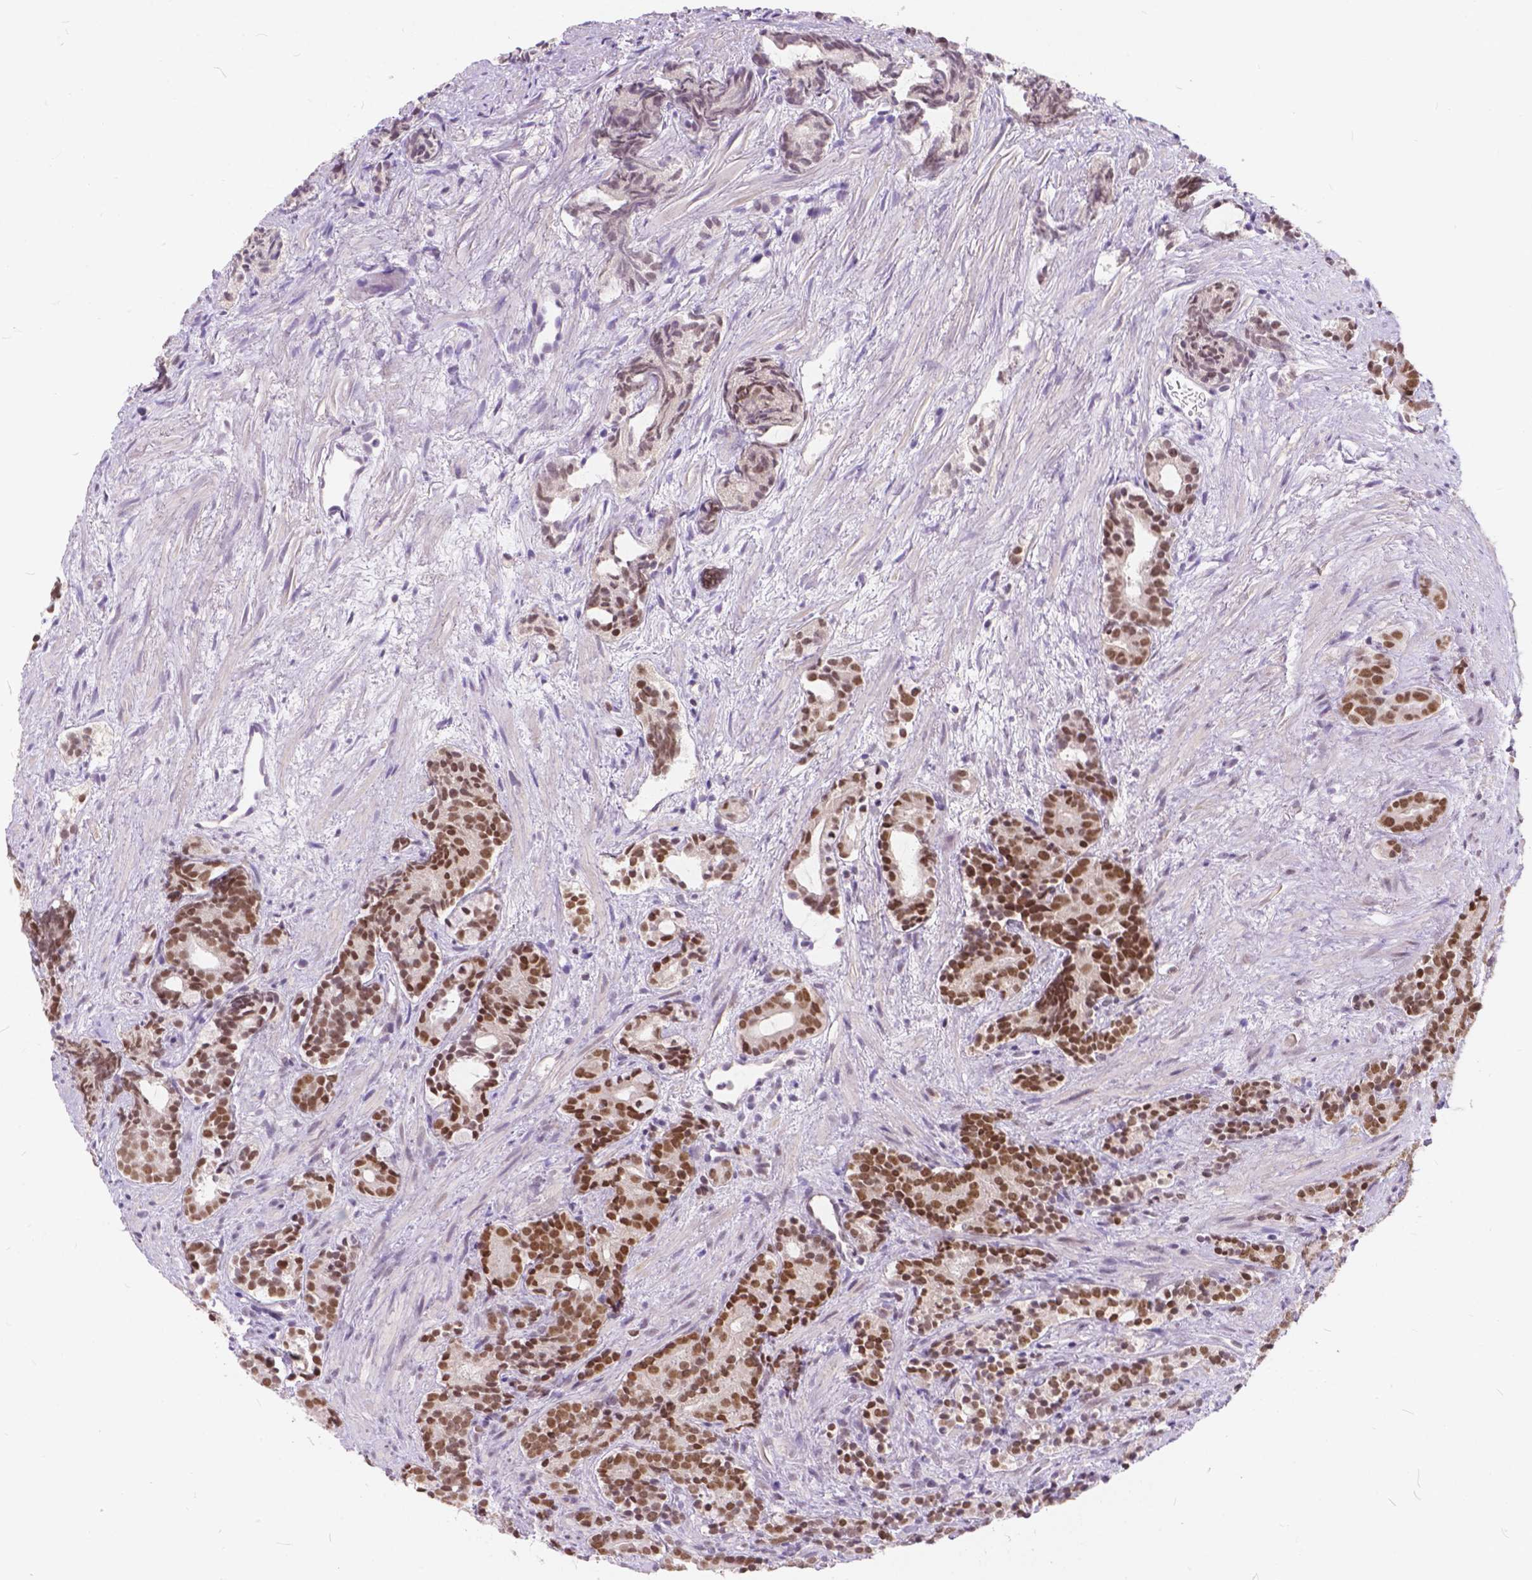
{"staining": {"intensity": "moderate", "quantity": ">75%", "location": "nuclear"}, "tissue": "prostate cancer", "cell_type": "Tumor cells", "image_type": "cancer", "snomed": [{"axis": "morphology", "description": "Adenocarcinoma, High grade"}, {"axis": "topography", "description": "Prostate"}], "caption": "Prostate high-grade adenocarcinoma was stained to show a protein in brown. There is medium levels of moderate nuclear positivity in about >75% of tumor cells.", "gene": "FAM53A", "patient": {"sex": "male", "age": 84}}